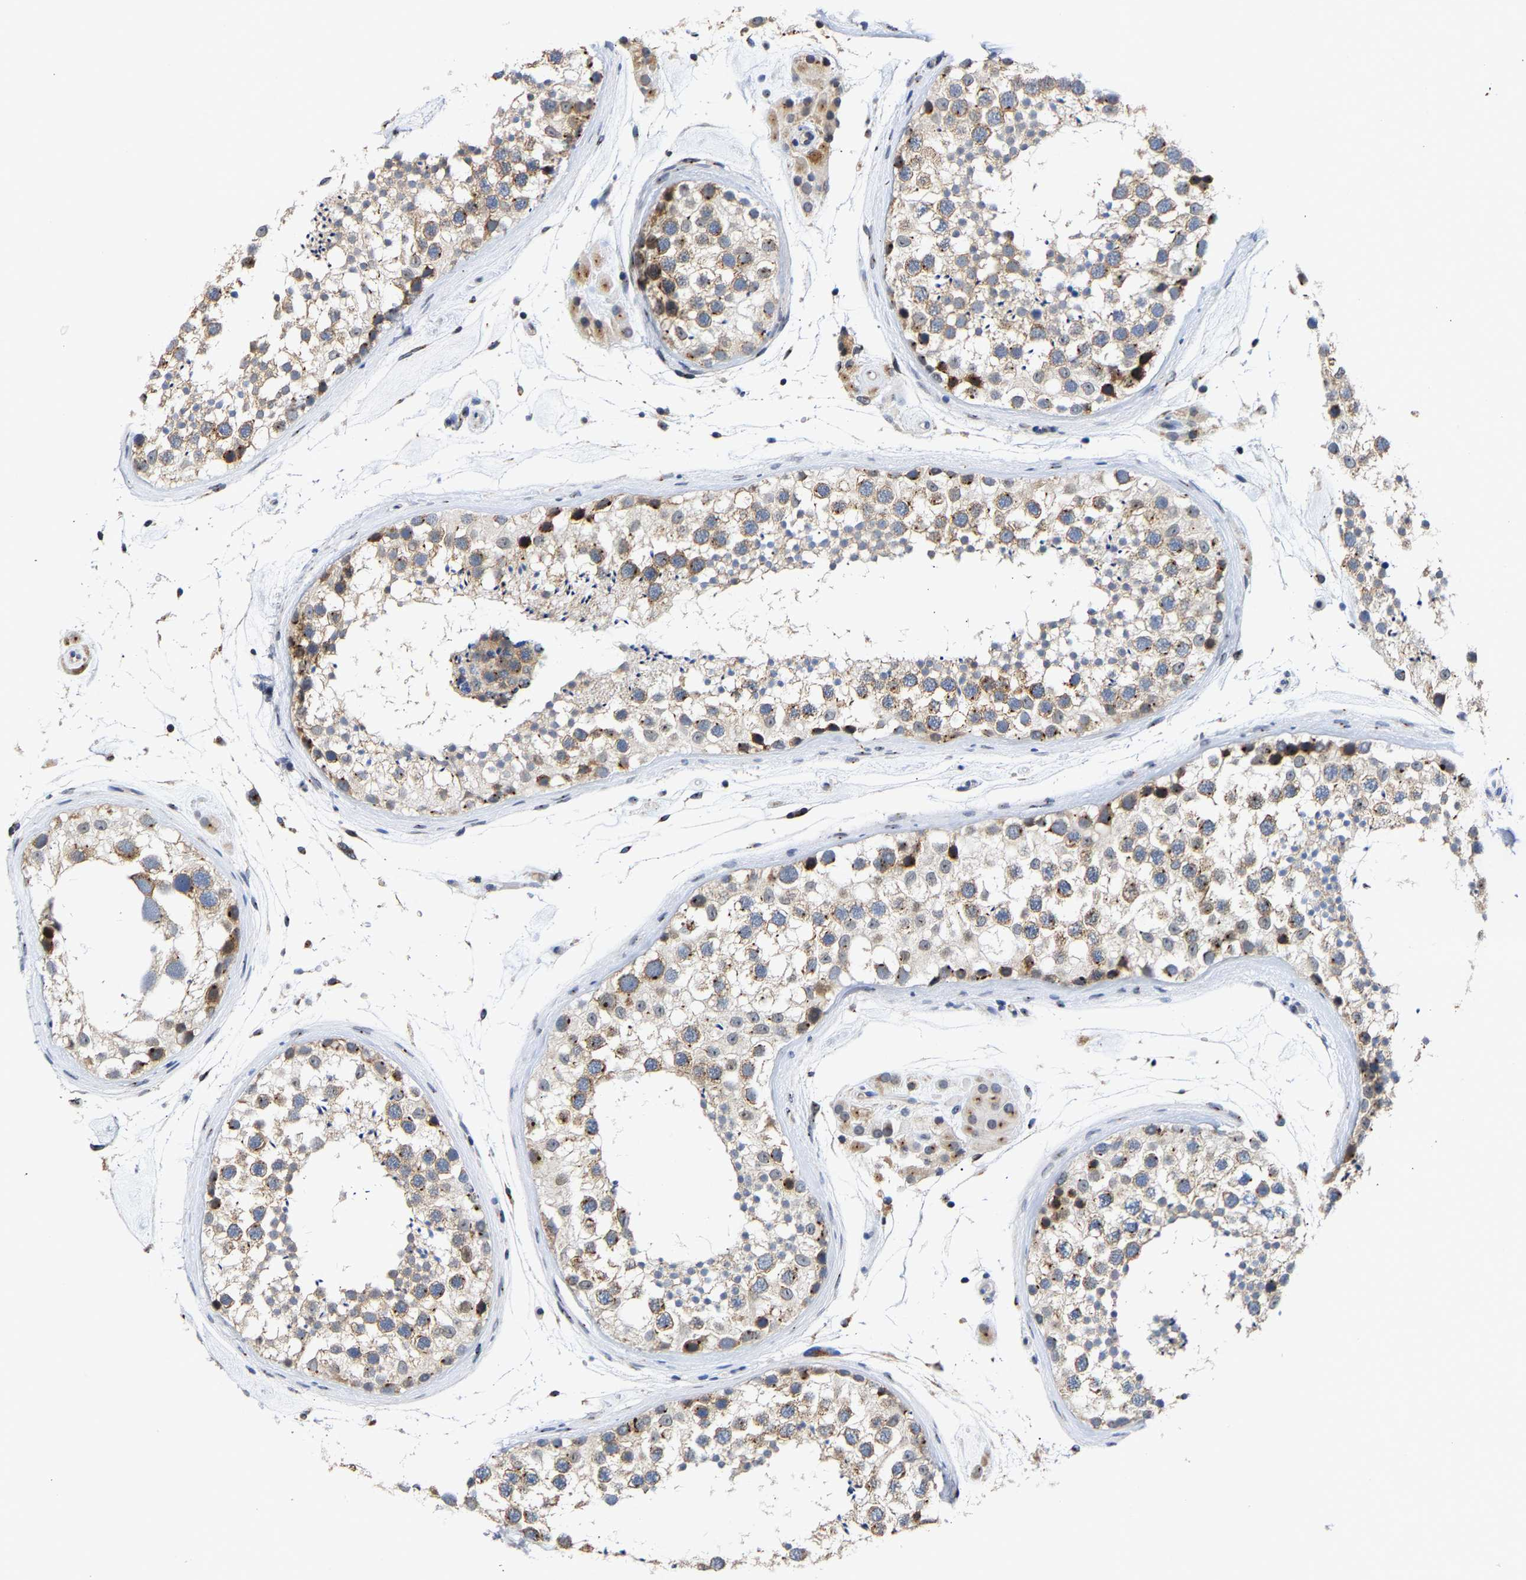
{"staining": {"intensity": "moderate", "quantity": ">75%", "location": "cytoplasmic/membranous"}, "tissue": "testis", "cell_type": "Cells in seminiferous ducts", "image_type": "normal", "snomed": [{"axis": "morphology", "description": "Normal tissue, NOS"}, {"axis": "topography", "description": "Testis"}], "caption": "The micrograph displays immunohistochemical staining of unremarkable testis. There is moderate cytoplasmic/membranous positivity is identified in about >75% of cells in seminiferous ducts.", "gene": "PCNT", "patient": {"sex": "male", "age": 46}}